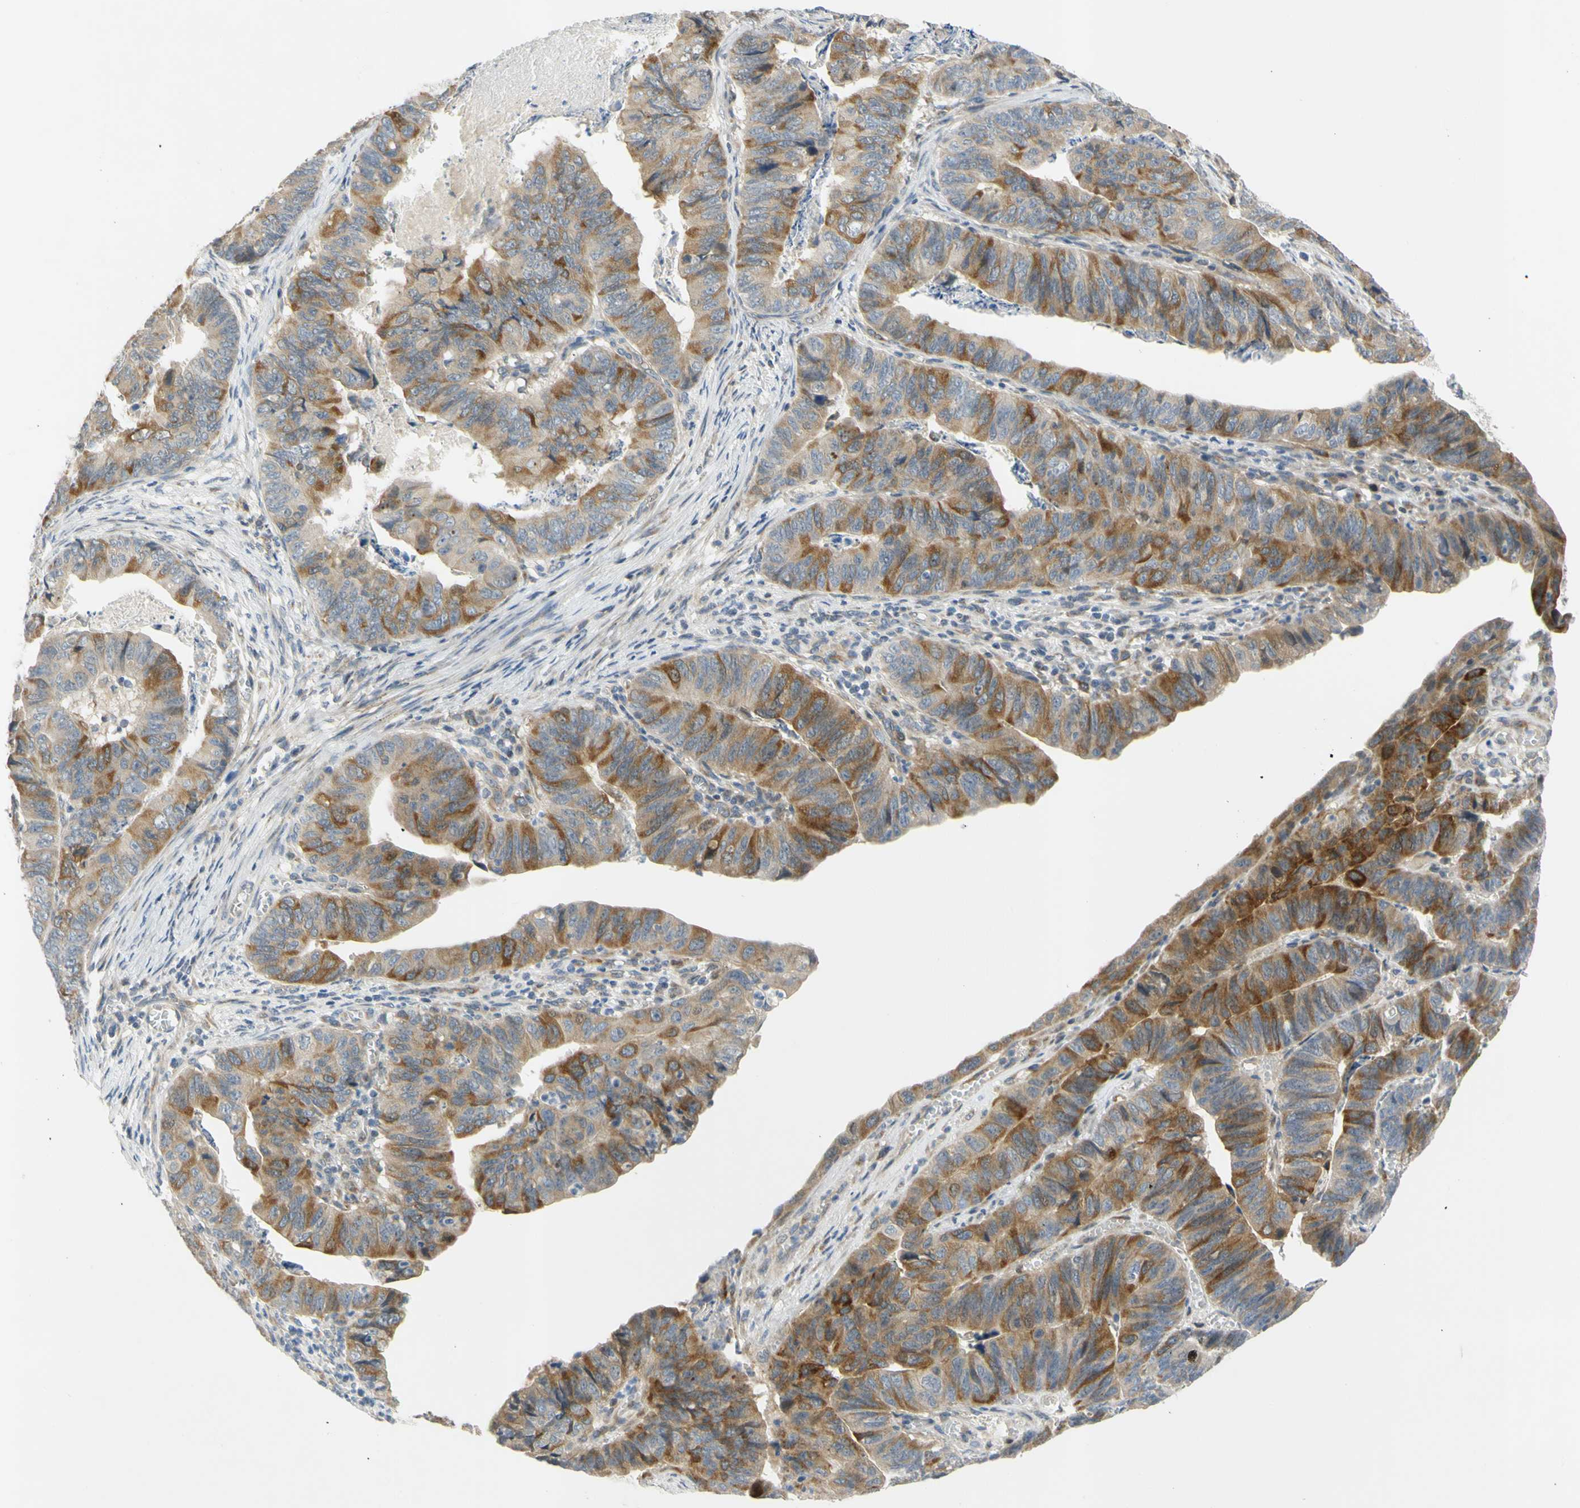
{"staining": {"intensity": "strong", "quantity": "<25%", "location": "cytoplasmic/membranous"}, "tissue": "stomach cancer", "cell_type": "Tumor cells", "image_type": "cancer", "snomed": [{"axis": "morphology", "description": "Adenocarcinoma, NOS"}, {"axis": "topography", "description": "Stomach, lower"}], "caption": "DAB (3,3'-diaminobenzidine) immunohistochemical staining of human stomach cancer (adenocarcinoma) demonstrates strong cytoplasmic/membranous protein expression in about <25% of tumor cells.", "gene": "CCNB2", "patient": {"sex": "male", "age": 77}}